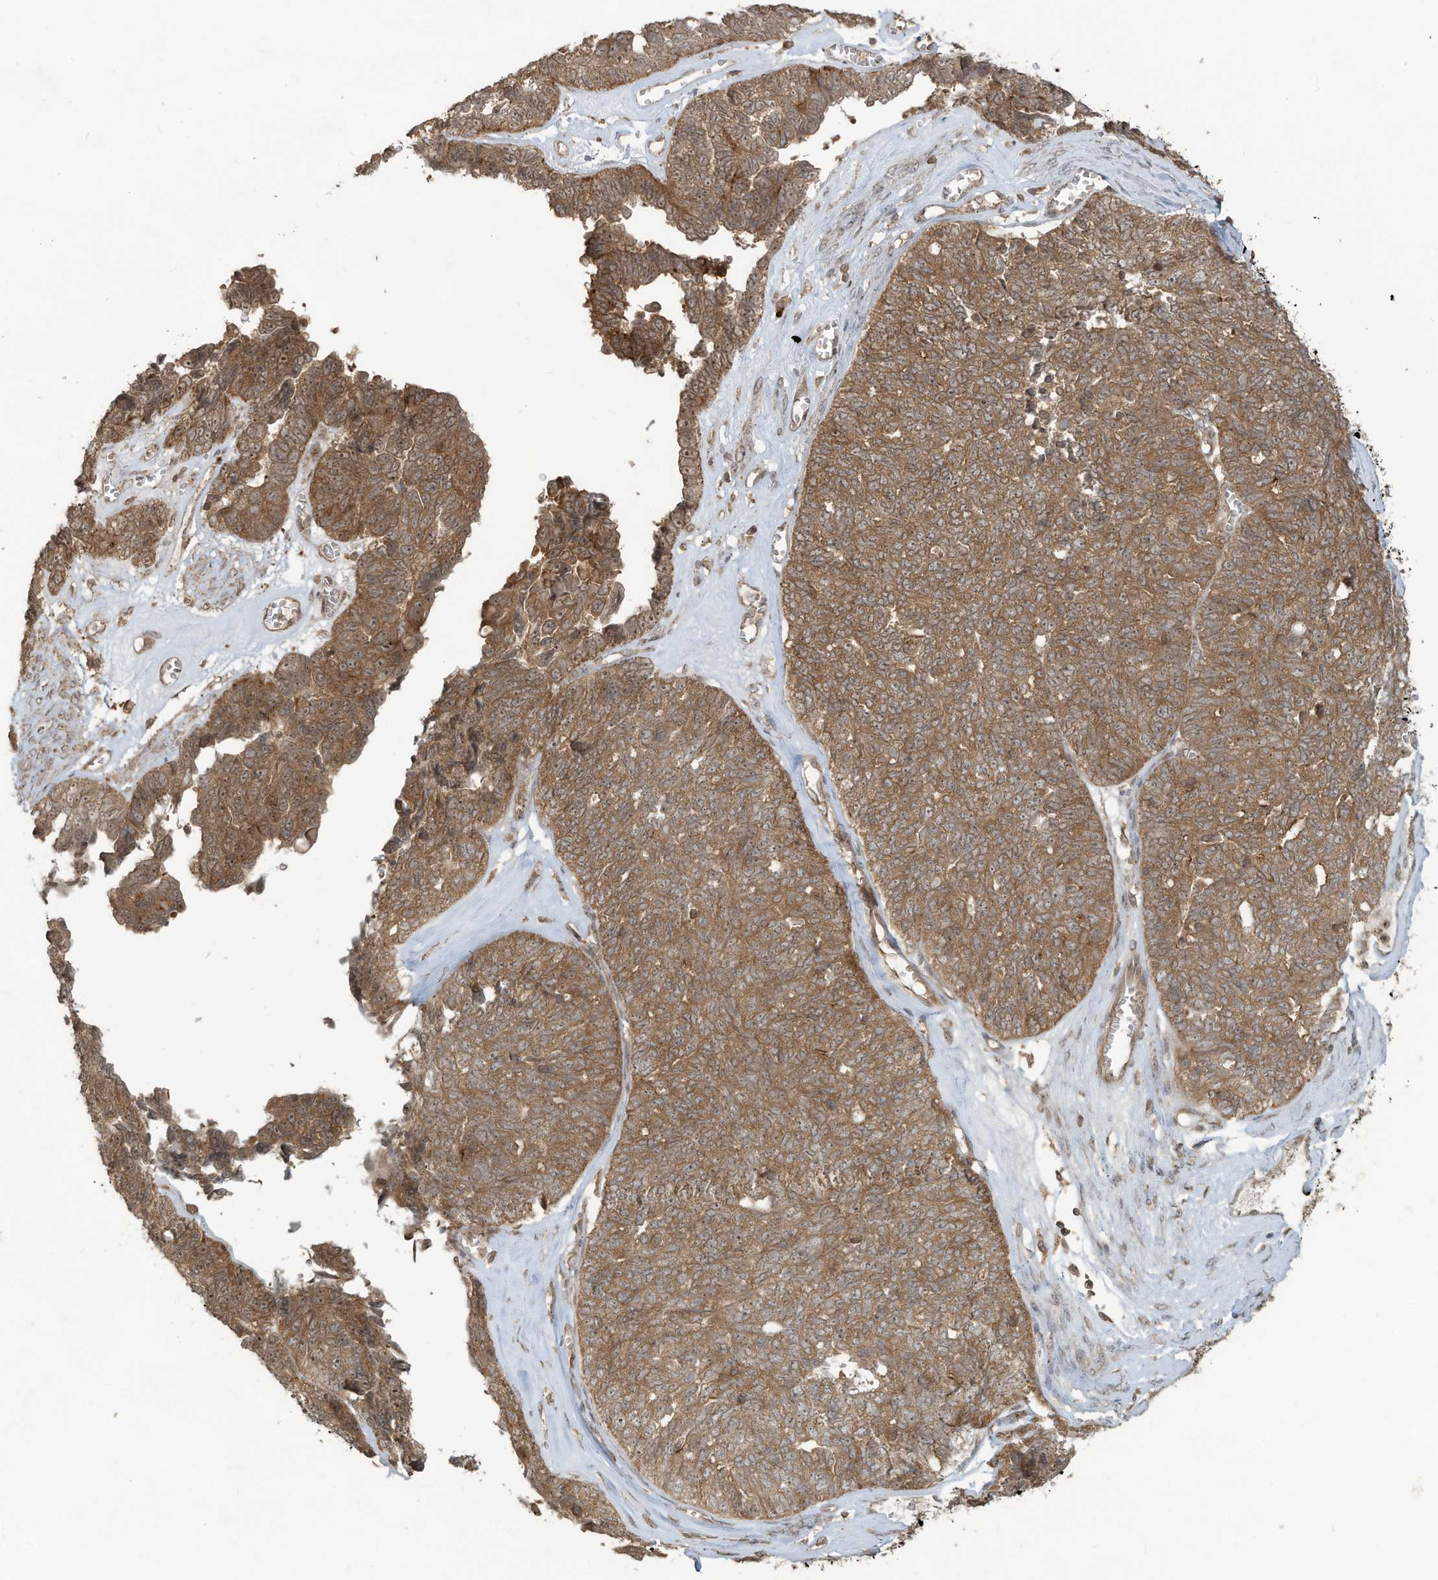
{"staining": {"intensity": "moderate", "quantity": ">75%", "location": "cytoplasmic/membranous,nuclear"}, "tissue": "ovarian cancer", "cell_type": "Tumor cells", "image_type": "cancer", "snomed": [{"axis": "morphology", "description": "Cystadenocarcinoma, serous, NOS"}, {"axis": "topography", "description": "Ovary"}], "caption": "Immunohistochemical staining of human ovarian cancer (serous cystadenocarcinoma) demonstrates moderate cytoplasmic/membranous and nuclear protein positivity in about >75% of tumor cells. (Brightfield microscopy of DAB IHC at high magnification).", "gene": "CARF", "patient": {"sex": "female", "age": 79}}